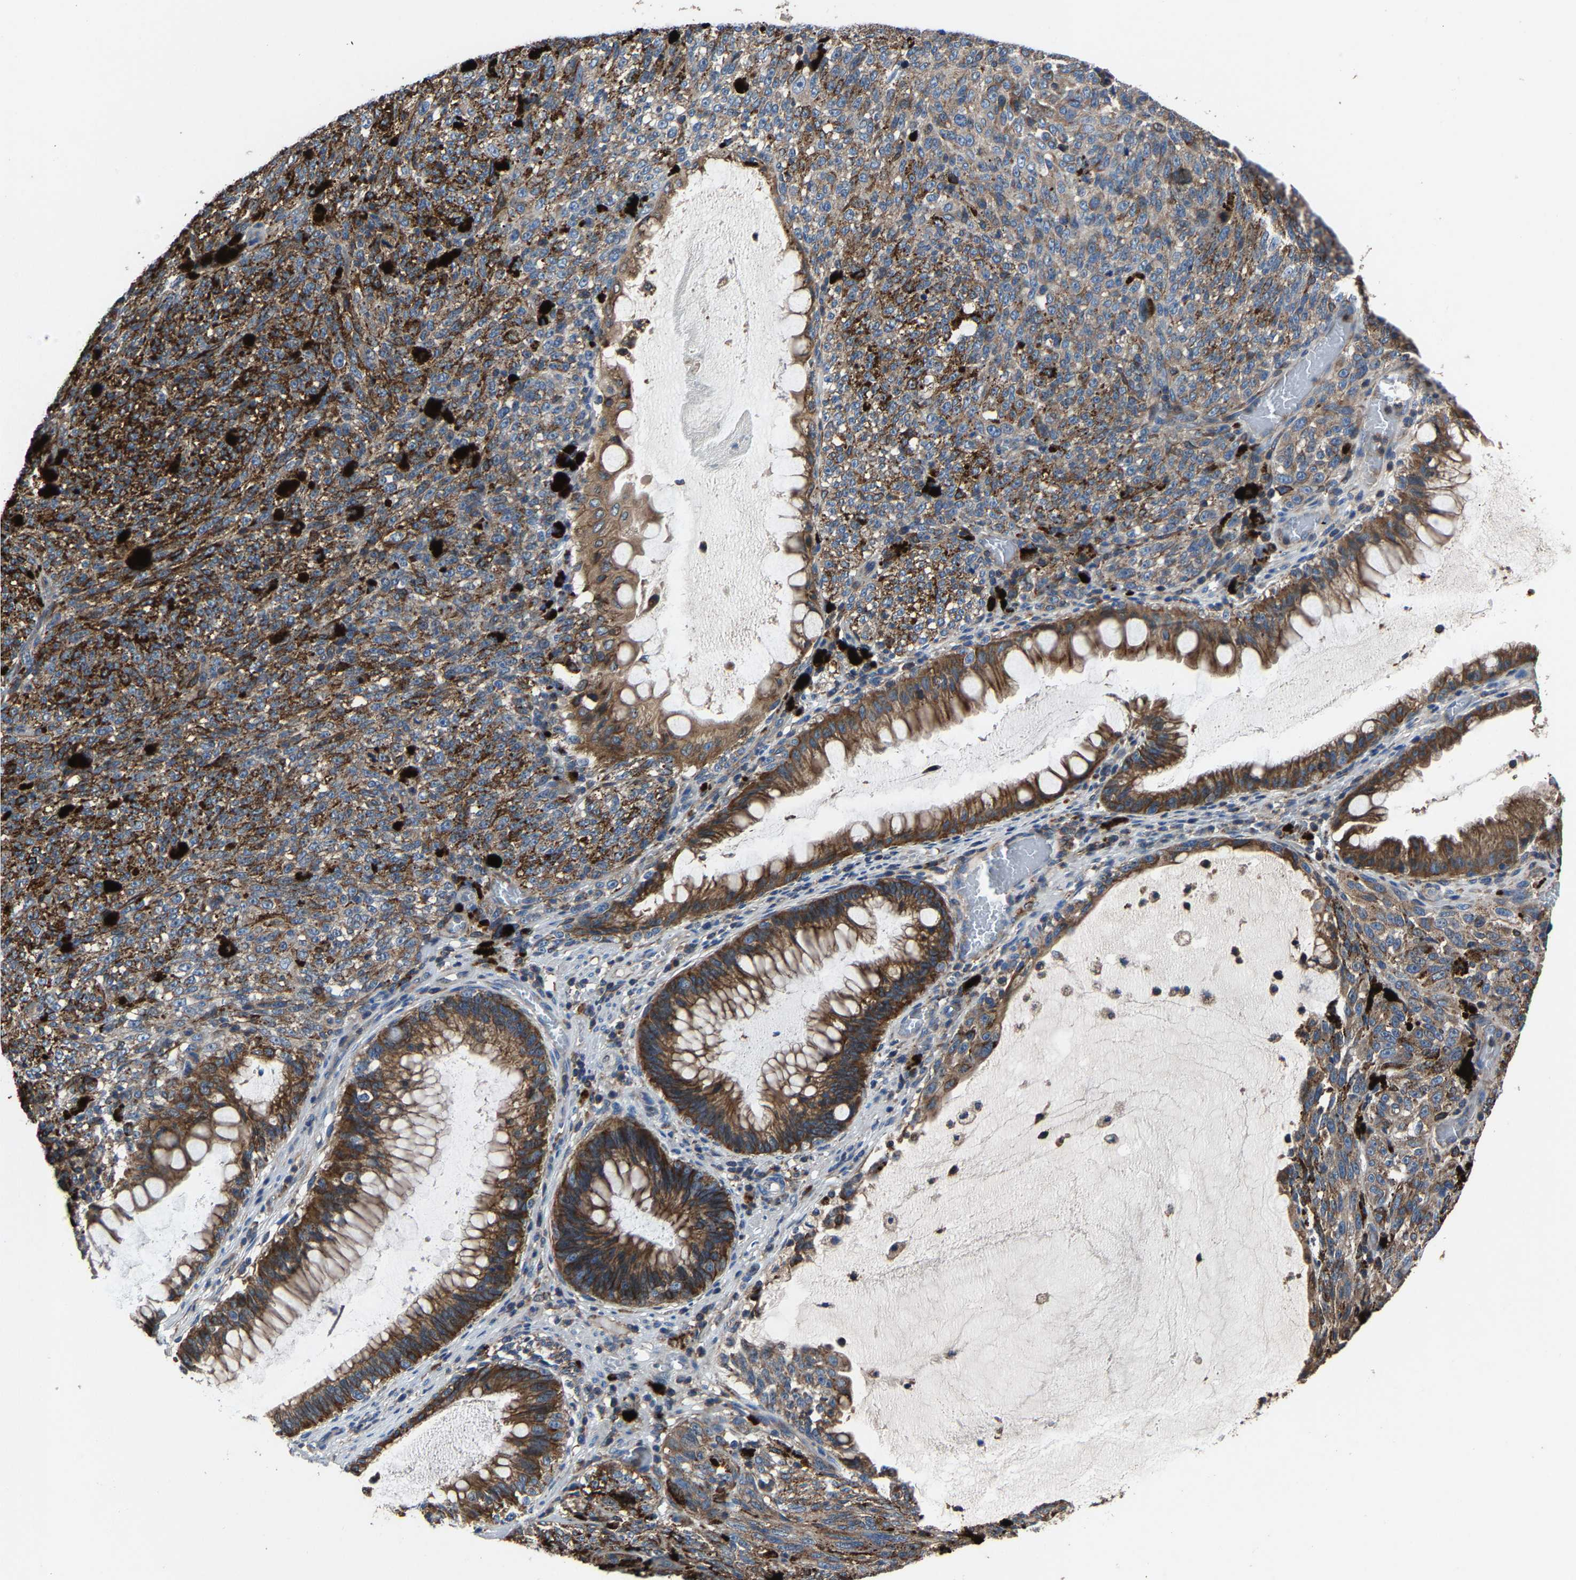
{"staining": {"intensity": "moderate", "quantity": ">75%", "location": "cytoplasmic/membranous"}, "tissue": "melanoma", "cell_type": "Tumor cells", "image_type": "cancer", "snomed": [{"axis": "morphology", "description": "Malignant melanoma, NOS"}, {"axis": "topography", "description": "Rectum"}], "caption": "DAB immunohistochemical staining of human melanoma shows moderate cytoplasmic/membranous protein expression in approximately >75% of tumor cells. The staining was performed using DAB (3,3'-diaminobenzidine) to visualize the protein expression in brown, while the nuclei were stained in blue with hematoxylin (Magnification: 20x).", "gene": "KIAA1958", "patient": {"sex": "female", "age": 81}}